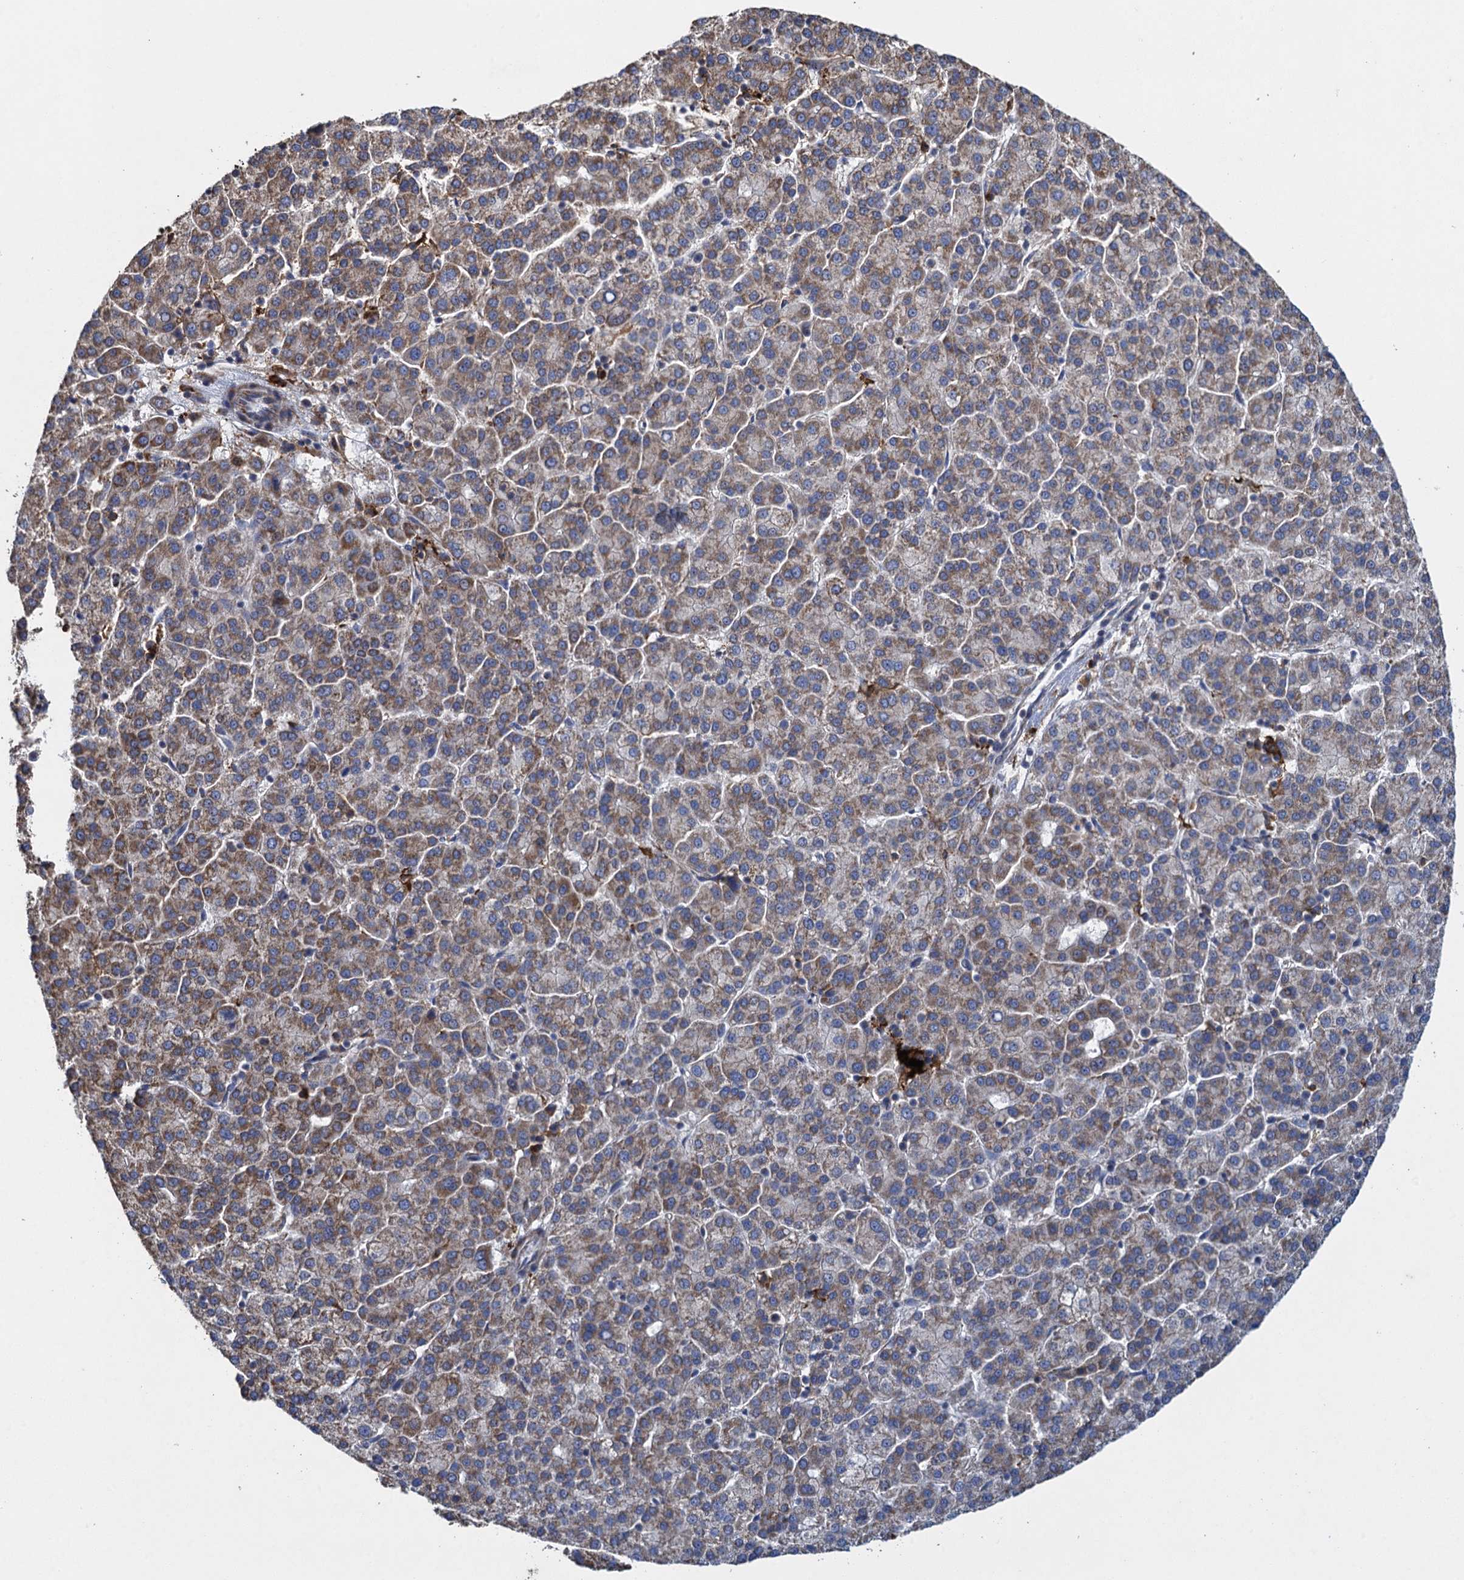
{"staining": {"intensity": "moderate", "quantity": "25%-75%", "location": "cytoplasmic/membranous"}, "tissue": "liver cancer", "cell_type": "Tumor cells", "image_type": "cancer", "snomed": [{"axis": "morphology", "description": "Carcinoma, Hepatocellular, NOS"}, {"axis": "topography", "description": "Liver"}], "caption": "Protein staining of hepatocellular carcinoma (liver) tissue shows moderate cytoplasmic/membranous expression in approximately 25%-75% of tumor cells.", "gene": "TXNDC11", "patient": {"sex": "female", "age": 58}}